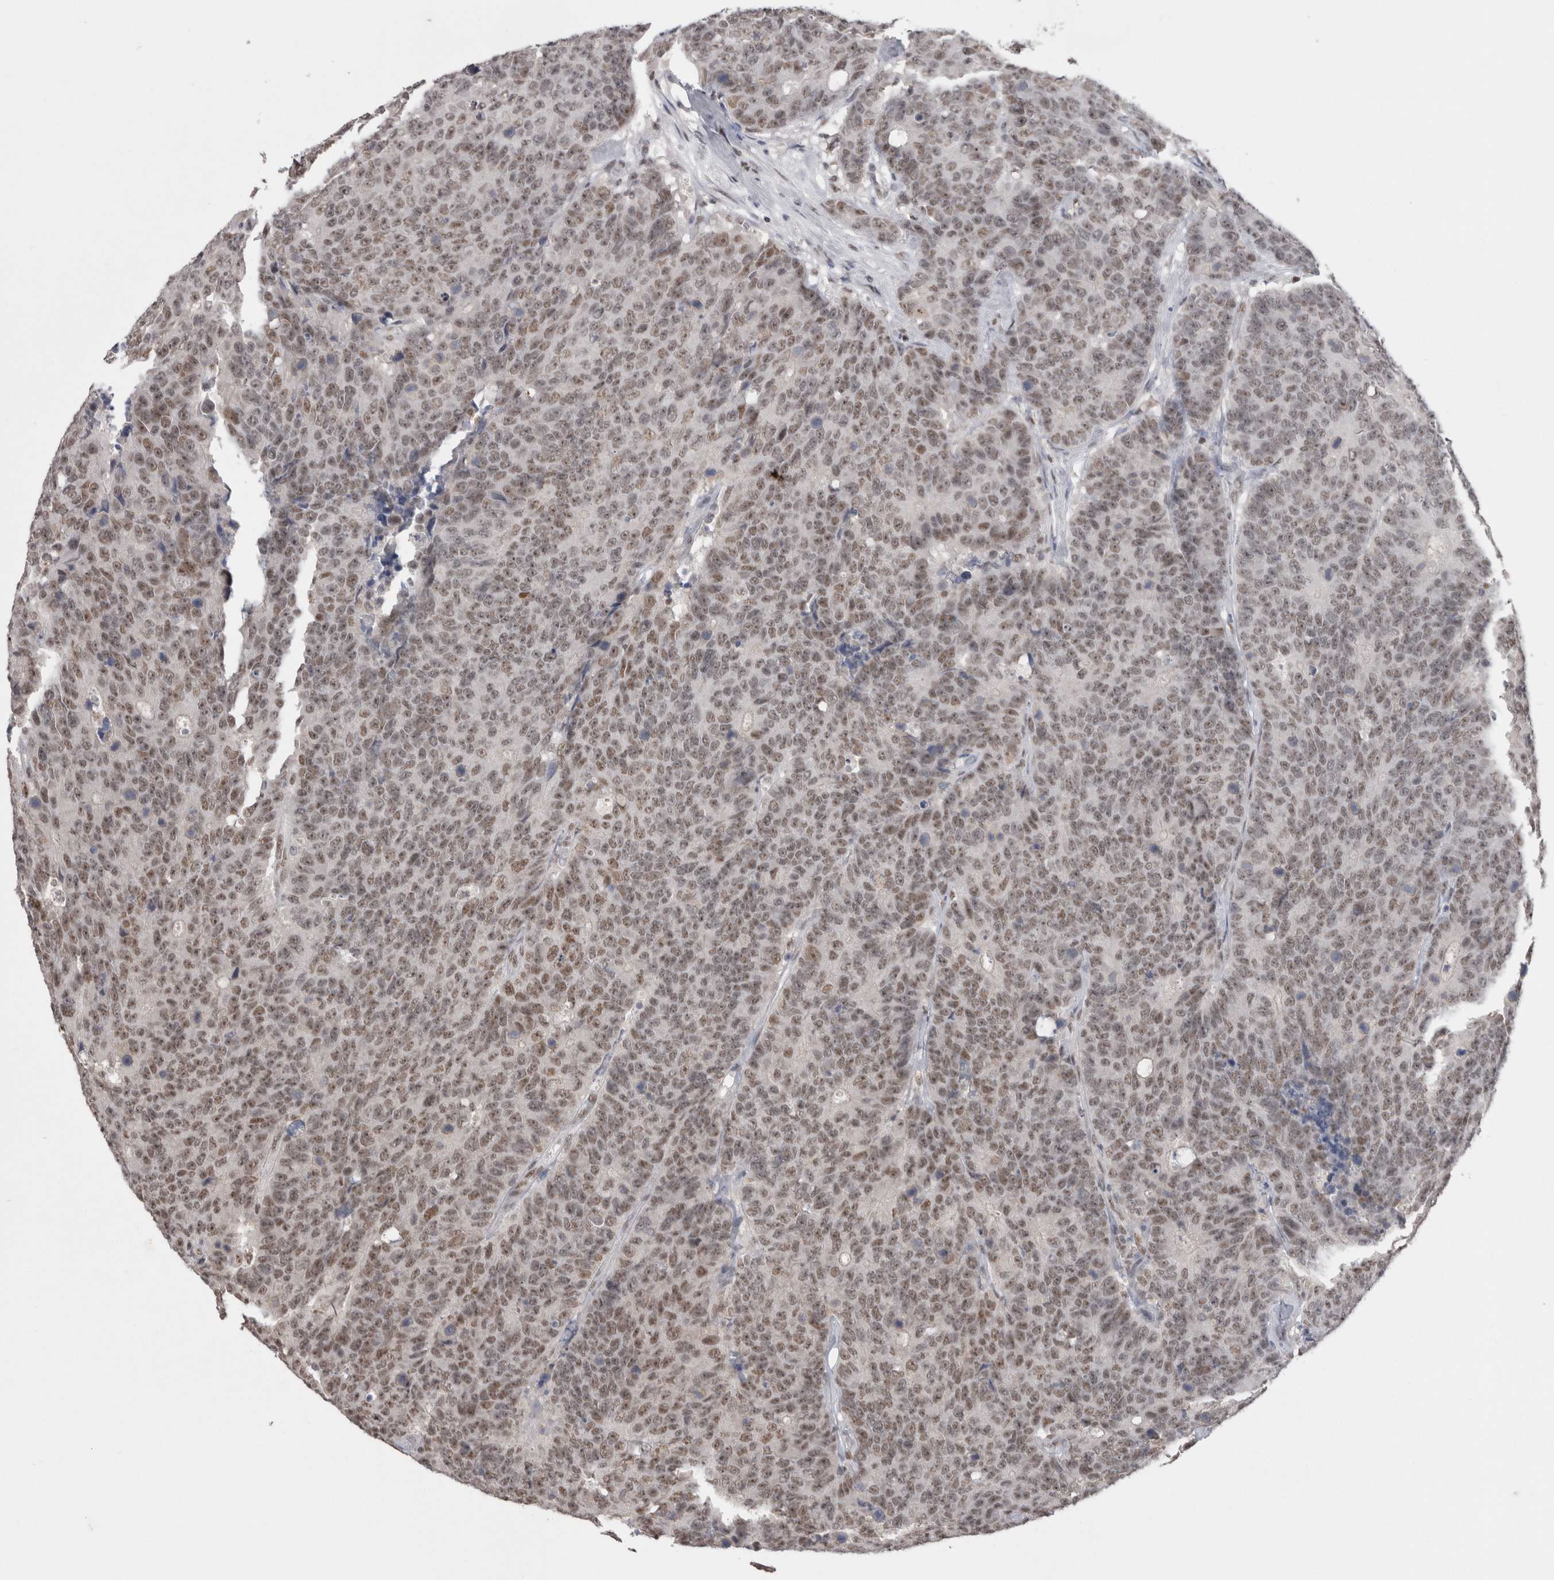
{"staining": {"intensity": "weak", "quantity": ">75%", "location": "nuclear"}, "tissue": "colorectal cancer", "cell_type": "Tumor cells", "image_type": "cancer", "snomed": [{"axis": "morphology", "description": "Adenocarcinoma, NOS"}, {"axis": "topography", "description": "Colon"}], "caption": "Immunohistochemistry (DAB (3,3'-diaminobenzidine)) staining of human colorectal cancer demonstrates weak nuclear protein positivity in about >75% of tumor cells. The protein is stained brown, and the nuclei are stained in blue (DAB (3,3'-diaminobenzidine) IHC with brightfield microscopy, high magnification).", "gene": "DAXX", "patient": {"sex": "female", "age": 86}}